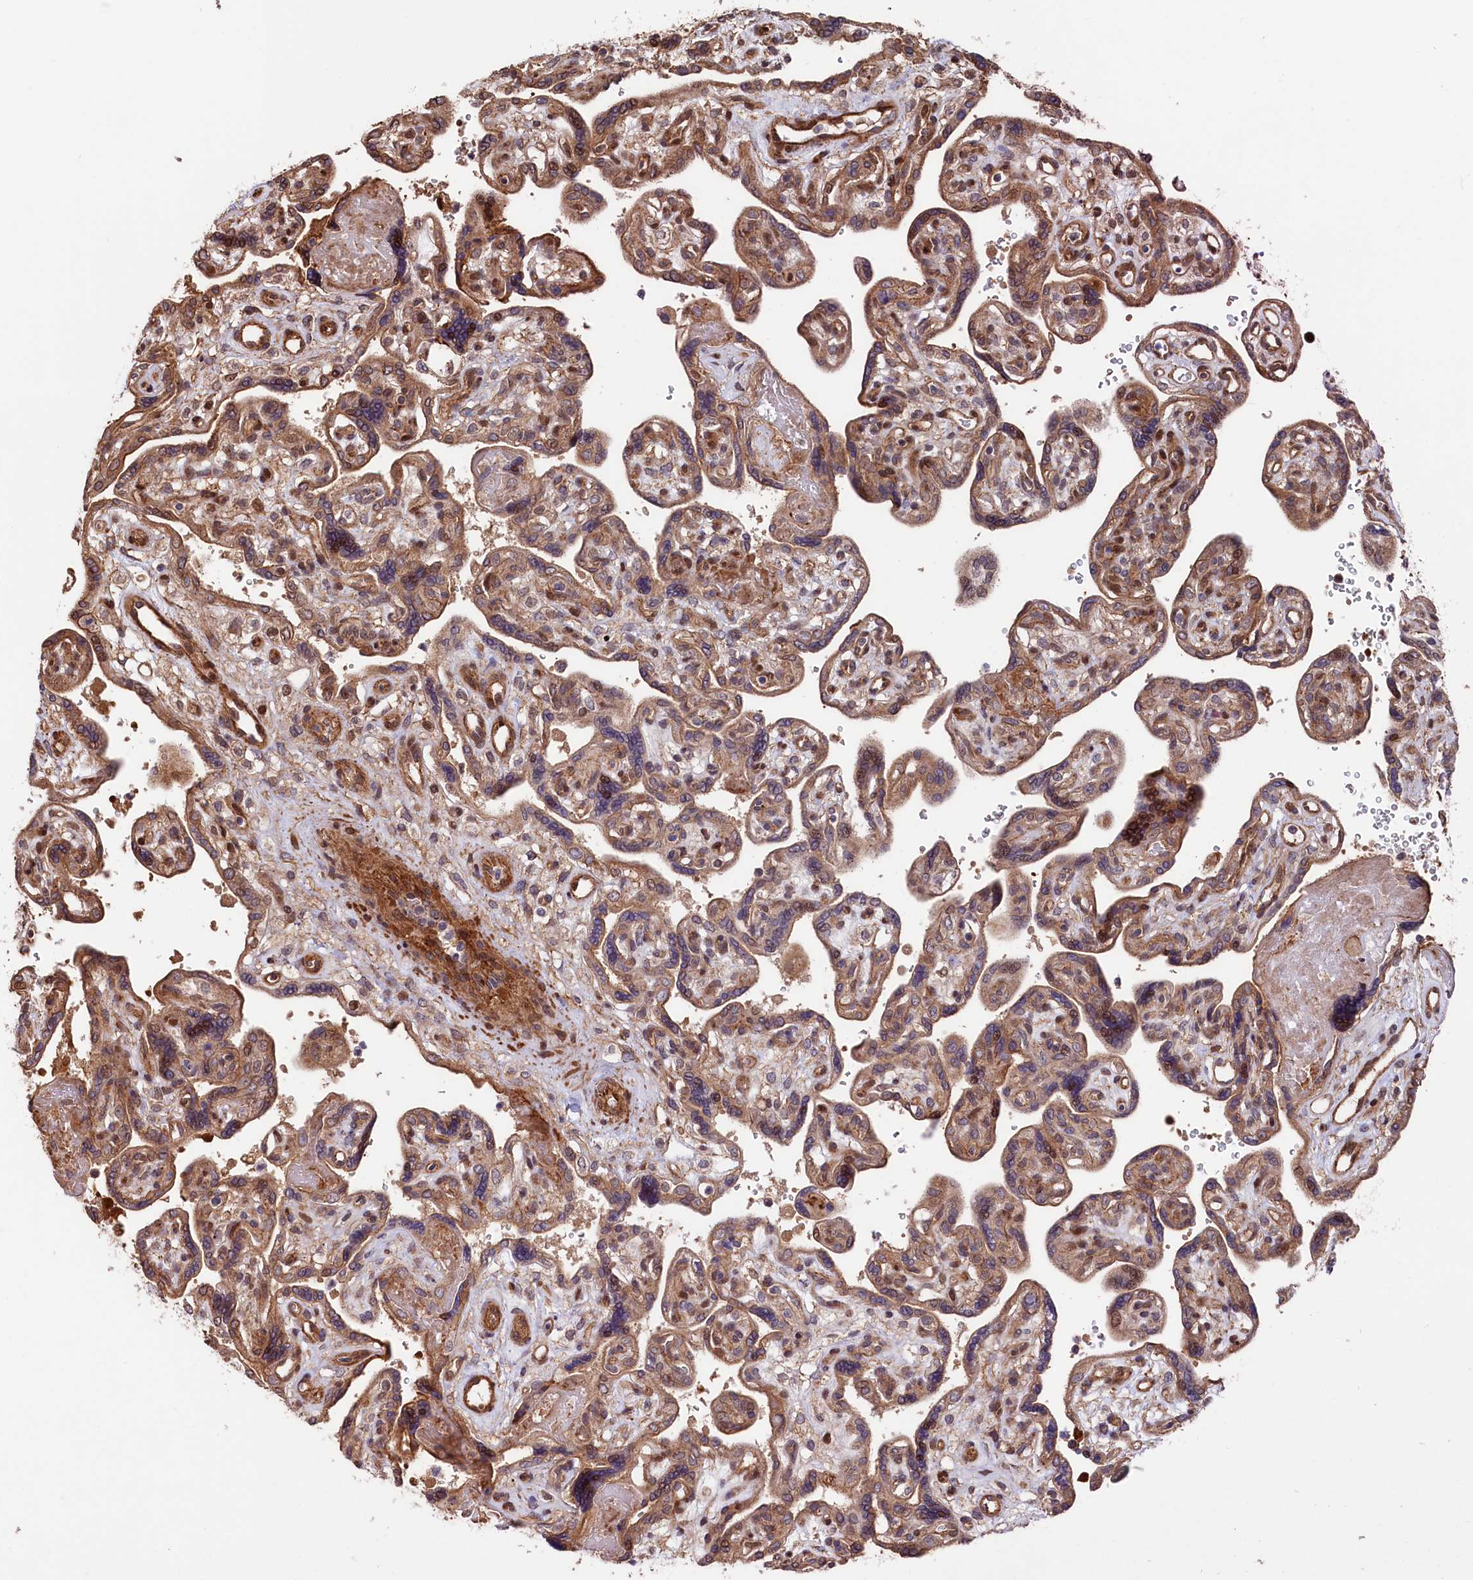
{"staining": {"intensity": "strong", "quantity": ">75%", "location": "cytoplasmic/membranous"}, "tissue": "placenta", "cell_type": "Trophoblastic cells", "image_type": "normal", "snomed": [{"axis": "morphology", "description": "Normal tissue, NOS"}, {"axis": "topography", "description": "Placenta"}], "caption": "Brown immunohistochemical staining in benign human placenta shows strong cytoplasmic/membranous staining in approximately >75% of trophoblastic cells.", "gene": "TNKS1BP1", "patient": {"sex": "female", "age": 39}}